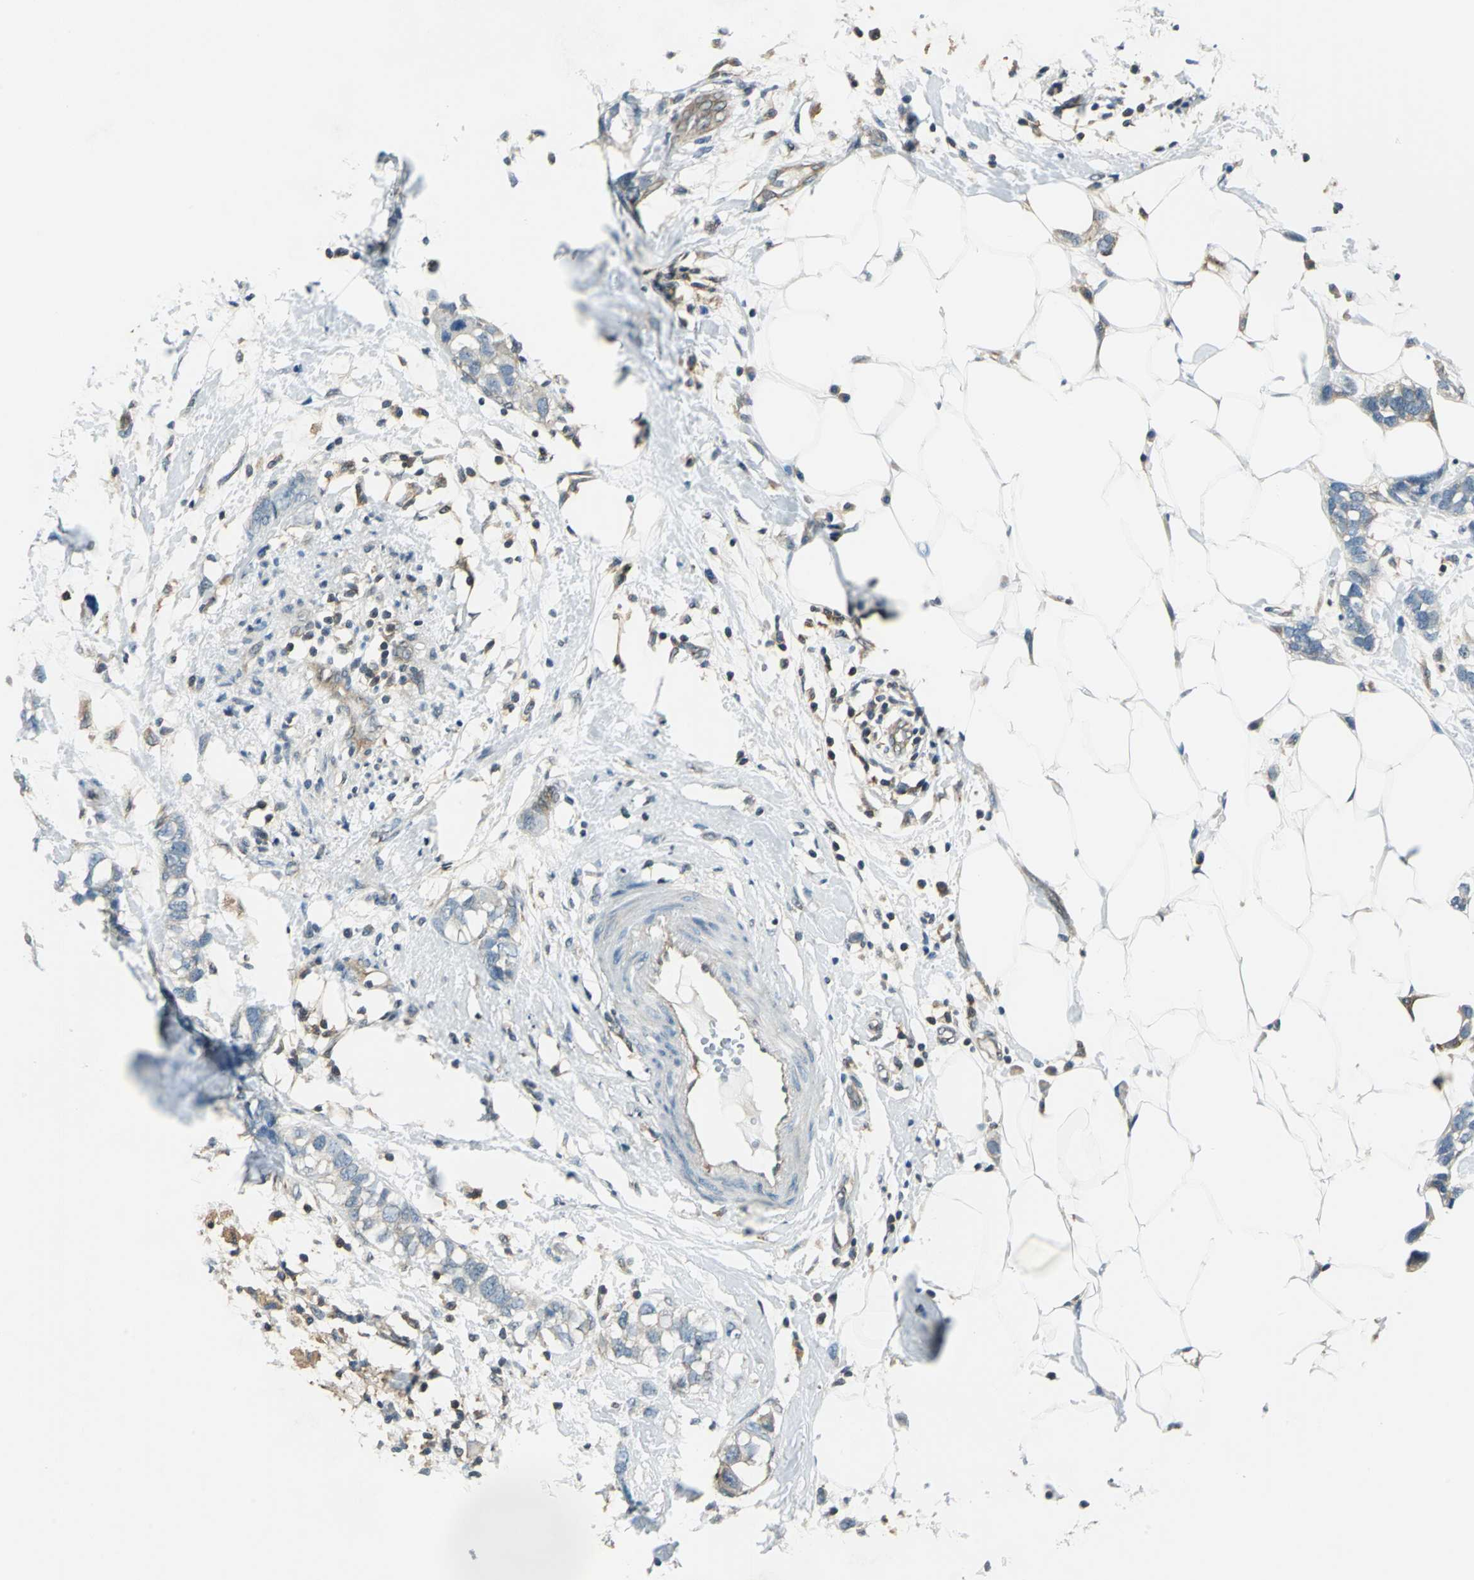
{"staining": {"intensity": "weak", "quantity": "25%-75%", "location": "cytoplasmic/membranous"}, "tissue": "breast cancer", "cell_type": "Tumor cells", "image_type": "cancer", "snomed": [{"axis": "morphology", "description": "Normal tissue, NOS"}, {"axis": "morphology", "description": "Duct carcinoma"}, {"axis": "topography", "description": "Breast"}], "caption": "IHC histopathology image of breast cancer stained for a protein (brown), which displays low levels of weak cytoplasmic/membranous expression in approximately 25%-75% of tumor cells.", "gene": "ARPC3", "patient": {"sex": "female", "age": 50}}